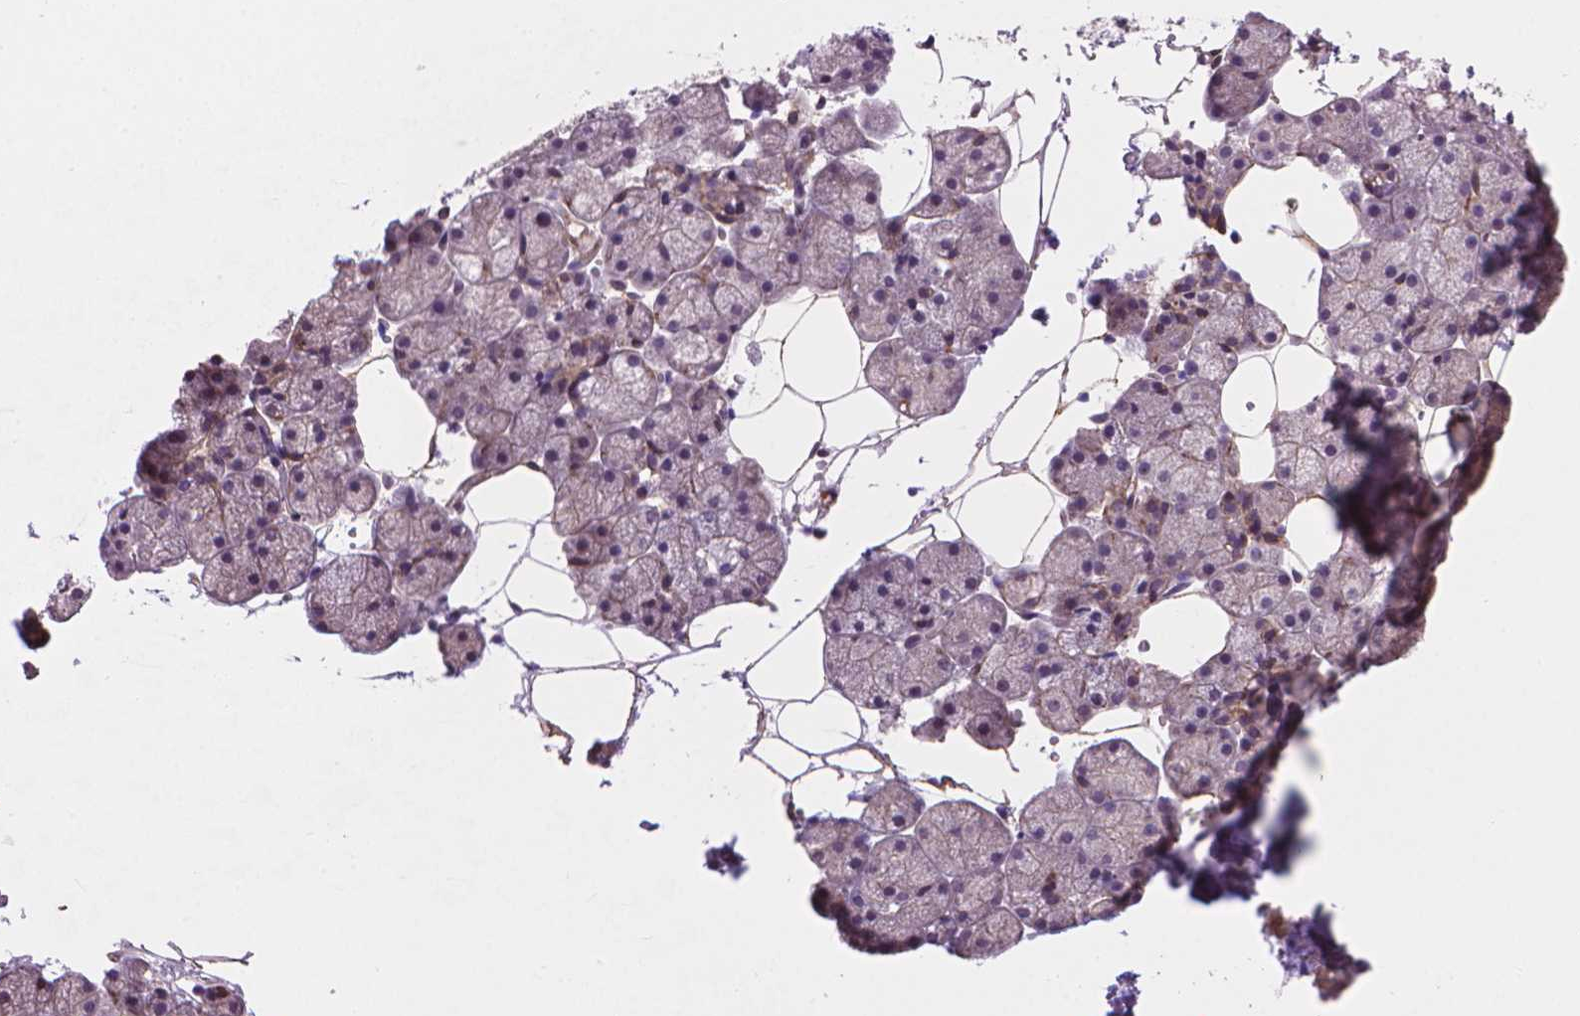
{"staining": {"intensity": "weak", "quantity": "25%-75%", "location": "cytoplasmic/membranous"}, "tissue": "salivary gland", "cell_type": "Glandular cells", "image_type": "normal", "snomed": [{"axis": "morphology", "description": "Normal tissue, NOS"}, {"axis": "topography", "description": "Salivary gland"}], "caption": "The immunohistochemical stain shows weak cytoplasmic/membranous staining in glandular cells of unremarkable salivary gland.", "gene": "AMMECR1L", "patient": {"sex": "male", "age": 38}}